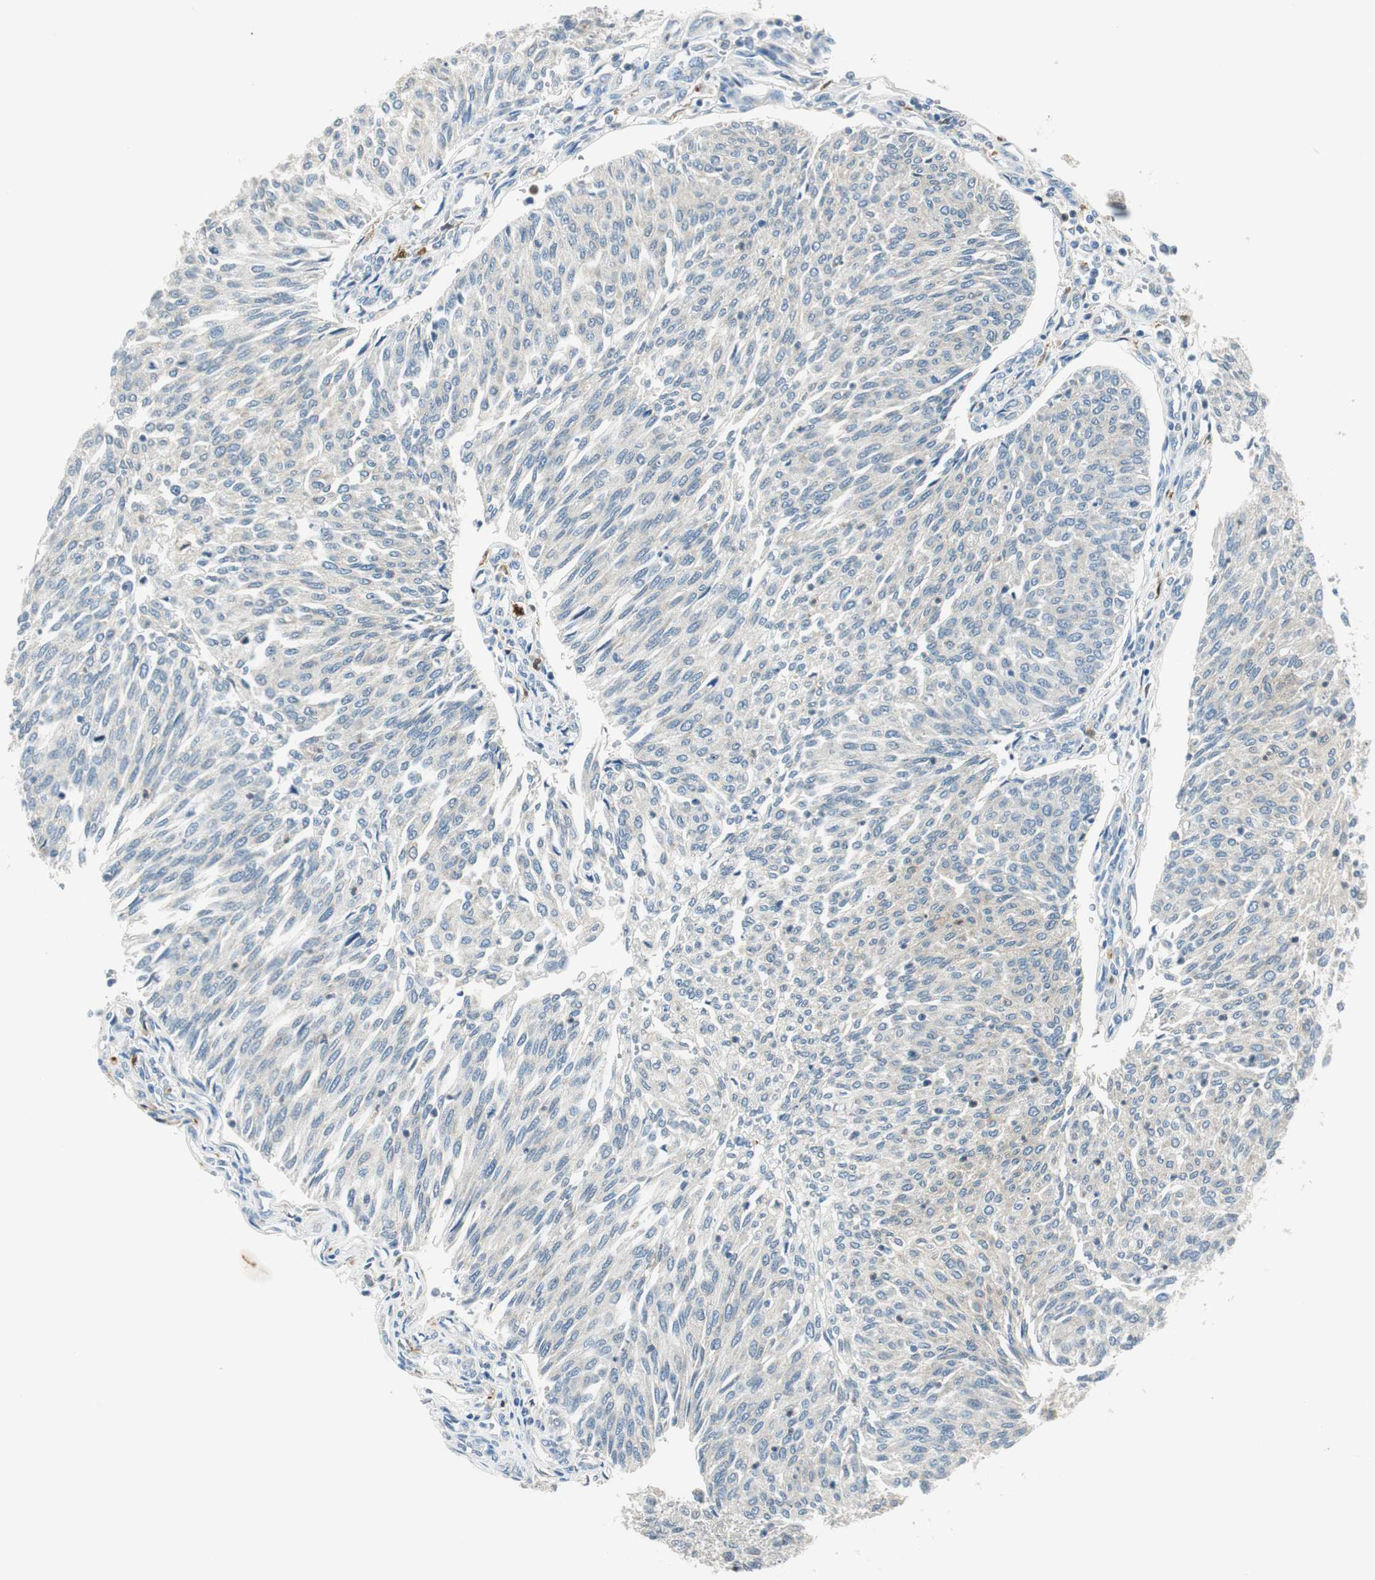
{"staining": {"intensity": "negative", "quantity": "none", "location": "none"}, "tissue": "urothelial cancer", "cell_type": "Tumor cells", "image_type": "cancer", "snomed": [{"axis": "morphology", "description": "Urothelial carcinoma, Low grade"}, {"axis": "topography", "description": "Urinary bladder"}], "caption": "Immunohistochemical staining of human urothelial cancer exhibits no significant staining in tumor cells. (DAB IHC visualized using brightfield microscopy, high magnification).", "gene": "ME1", "patient": {"sex": "female", "age": 79}}